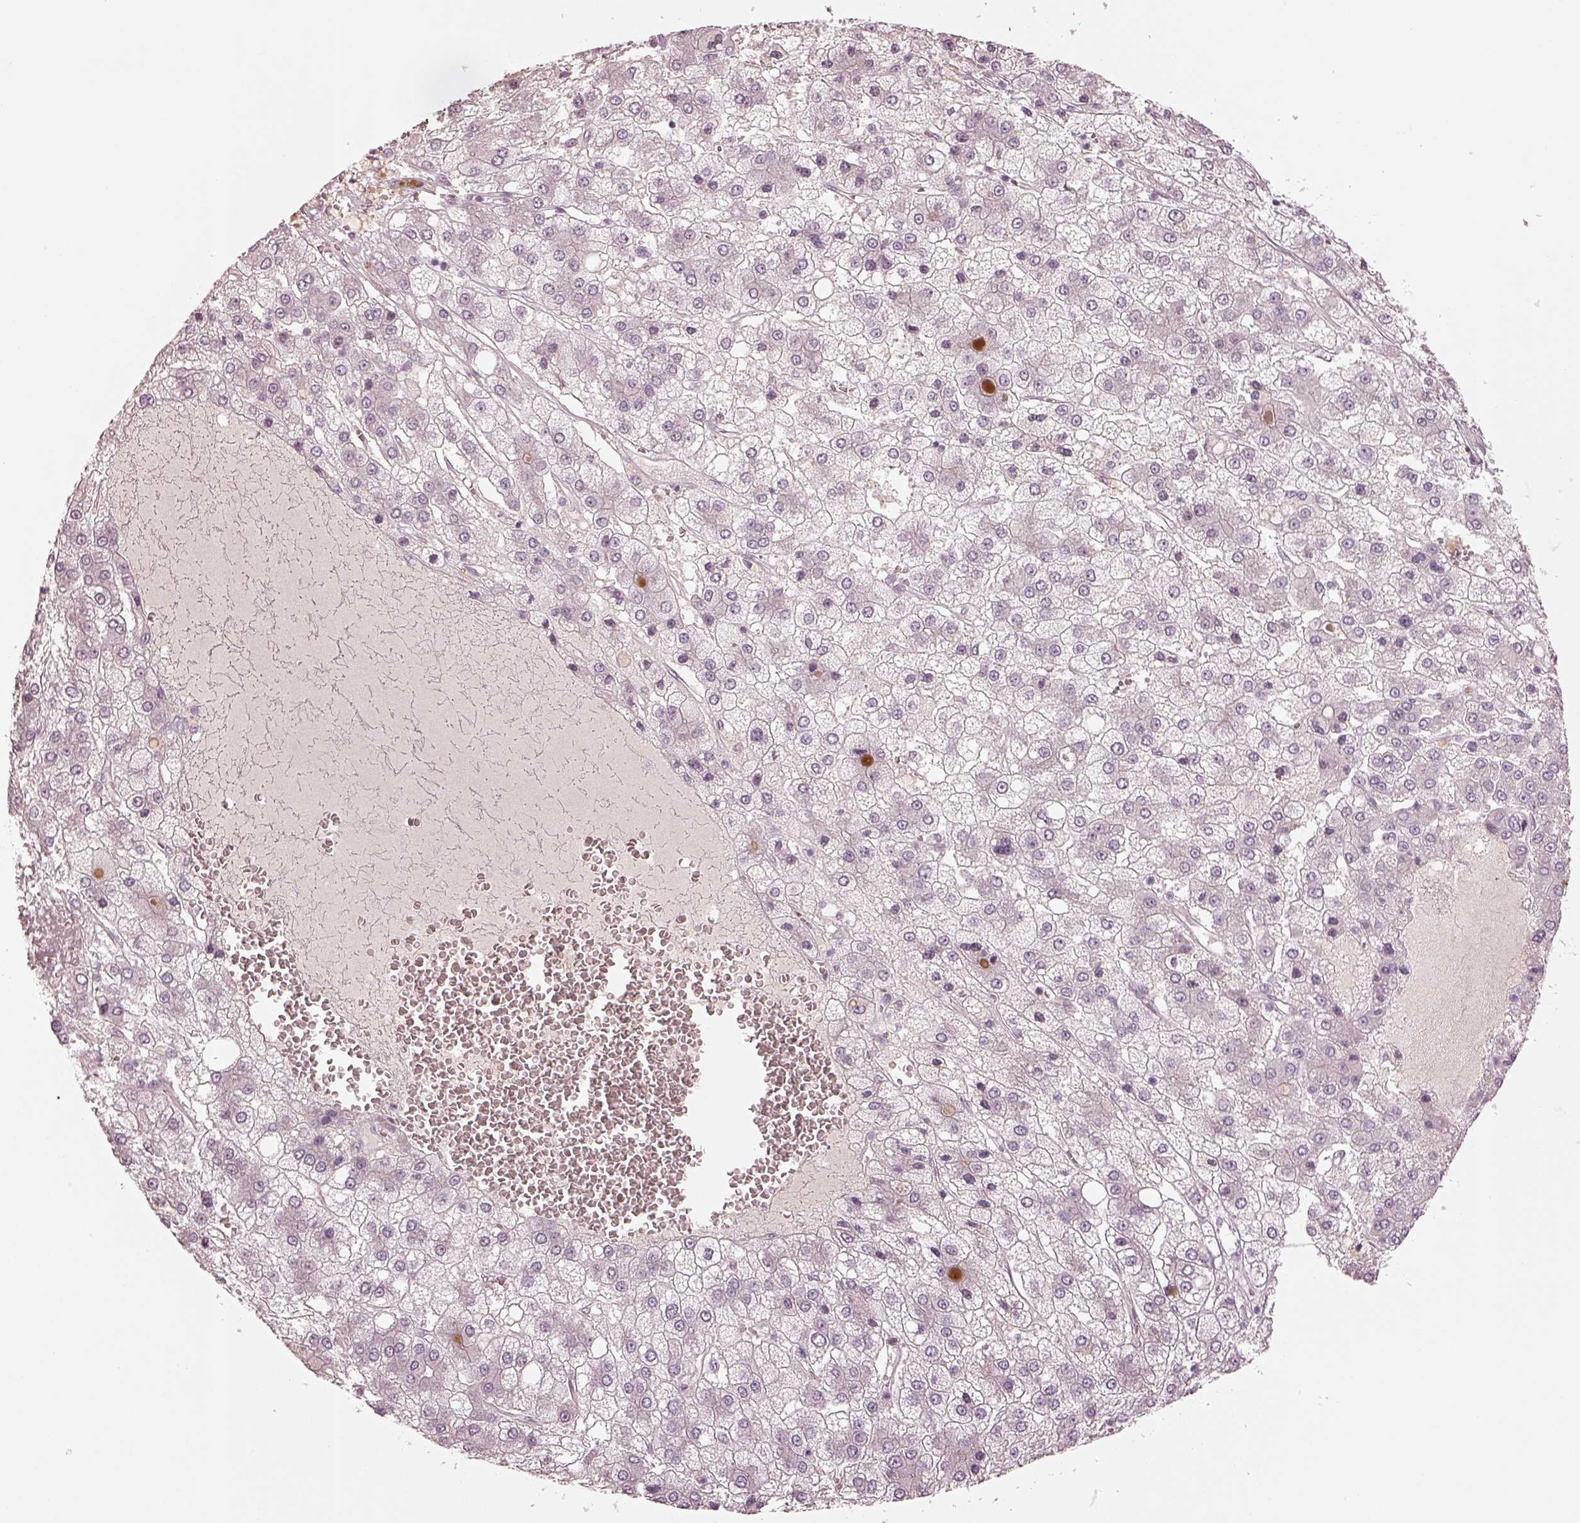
{"staining": {"intensity": "negative", "quantity": "none", "location": "none"}, "tissue": "liver cancer", "cell_type": "Tumor cells", "image_type": "cancer", "snomed": [{"axis": "morphology", "description": "Carcinoma, Hepatocellular, NOS"}, {"axis": "topography", "description": "Liver"}], "caption": "Protein analysis of liver cancer reveals no significant staining in tumor cells.", "gene": "SPATA6L", "patient": {"sex": "male", "age": 73}}